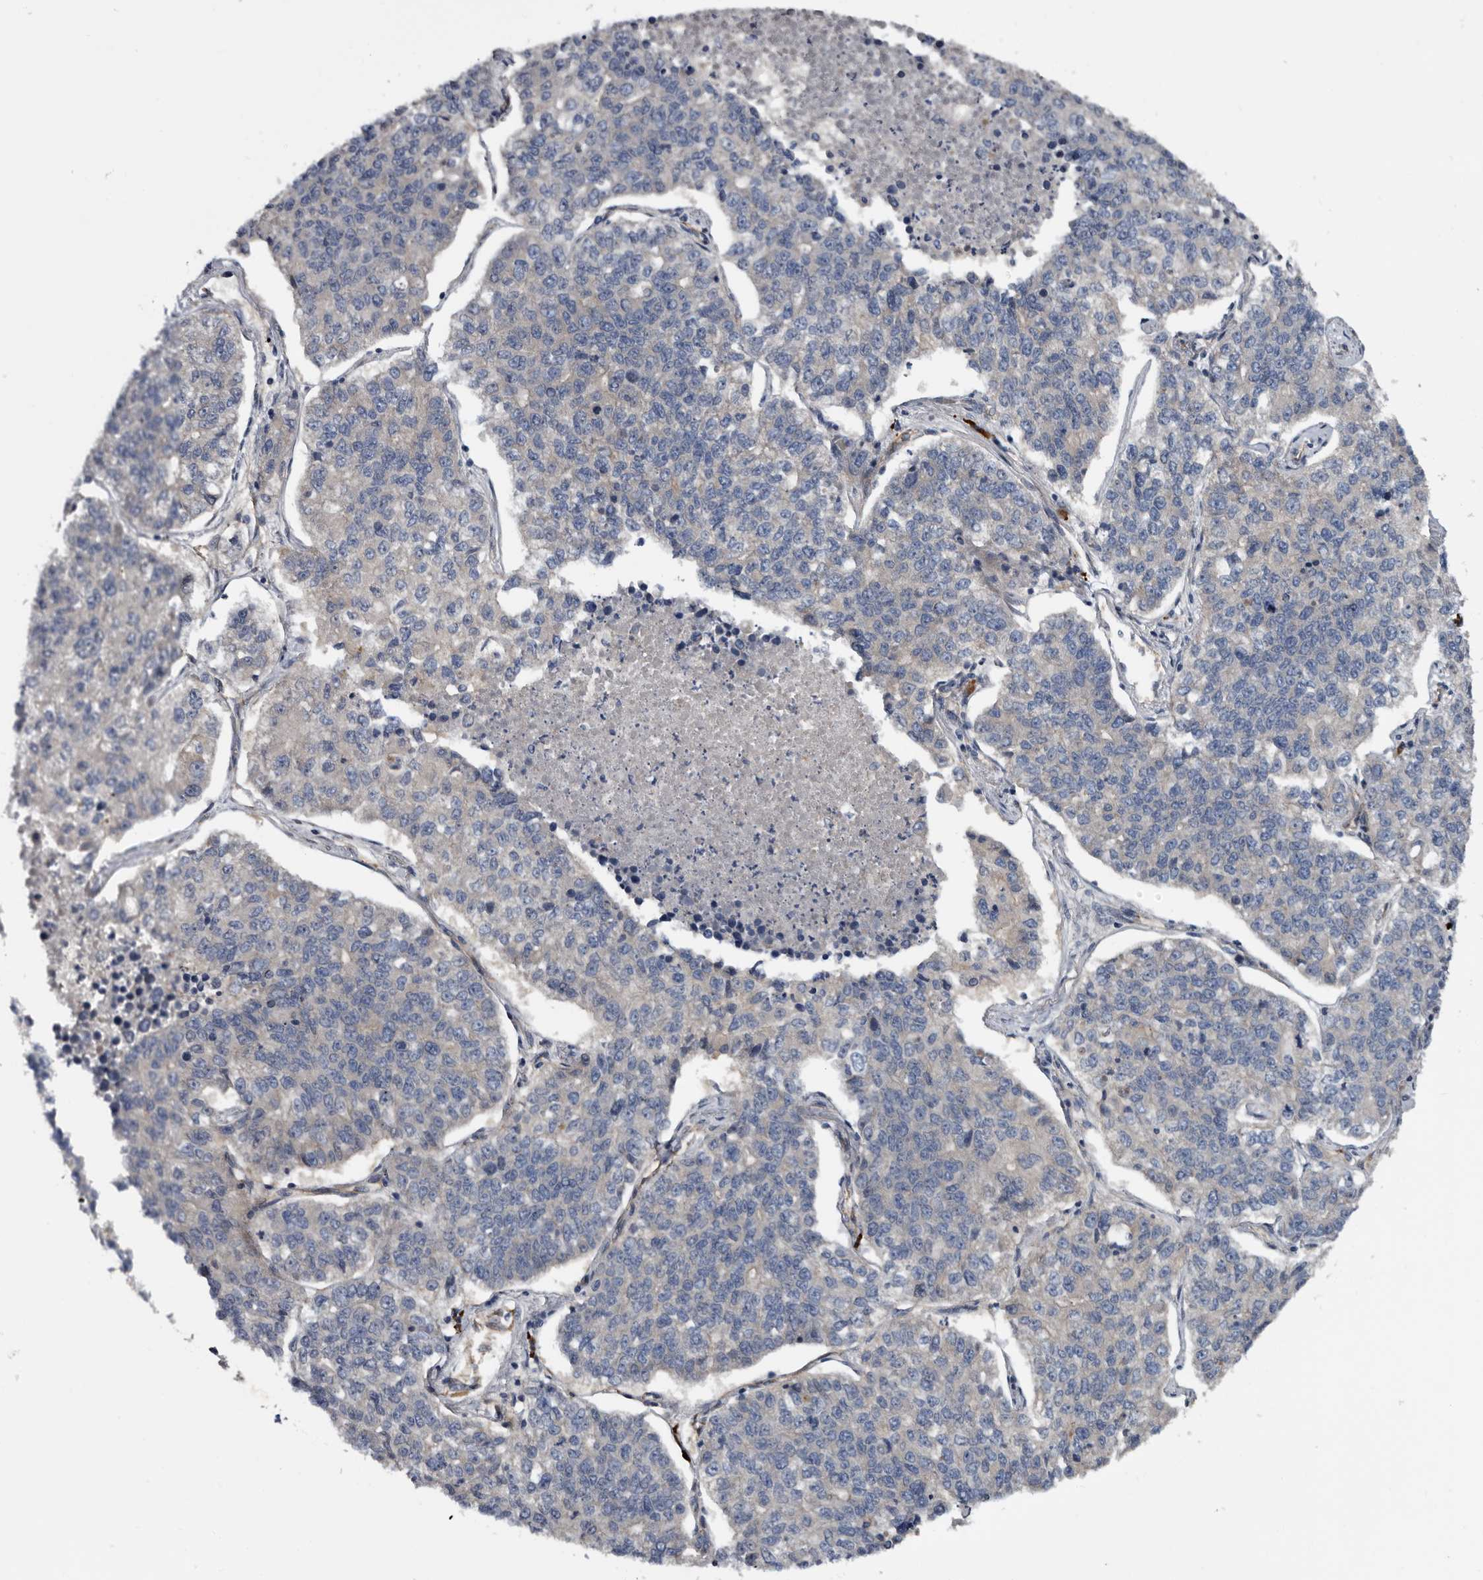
{"staining": {"intensity": "weak", "quantity": "<25%", "location": "cytoplasmic/membranous"}, "tissue": "lung cancer", "cell_type": "Tumor cells", "image_type": "cancer", "snomed": [{"axis": "morphology", "description": "Adenocarcinoma, NOS"}, {"axis": "topography", "description": "Lung"}], "caption": "The image reveals no staining of tumor cells in lung adenocarcinoma. (Stains: DAB IHC with hematoxylin counter stain, Microscopy: brightfield microscopy at high magnification).", "gene": "TSPAN17", "patient": {"sex": "male", "age": 49}}